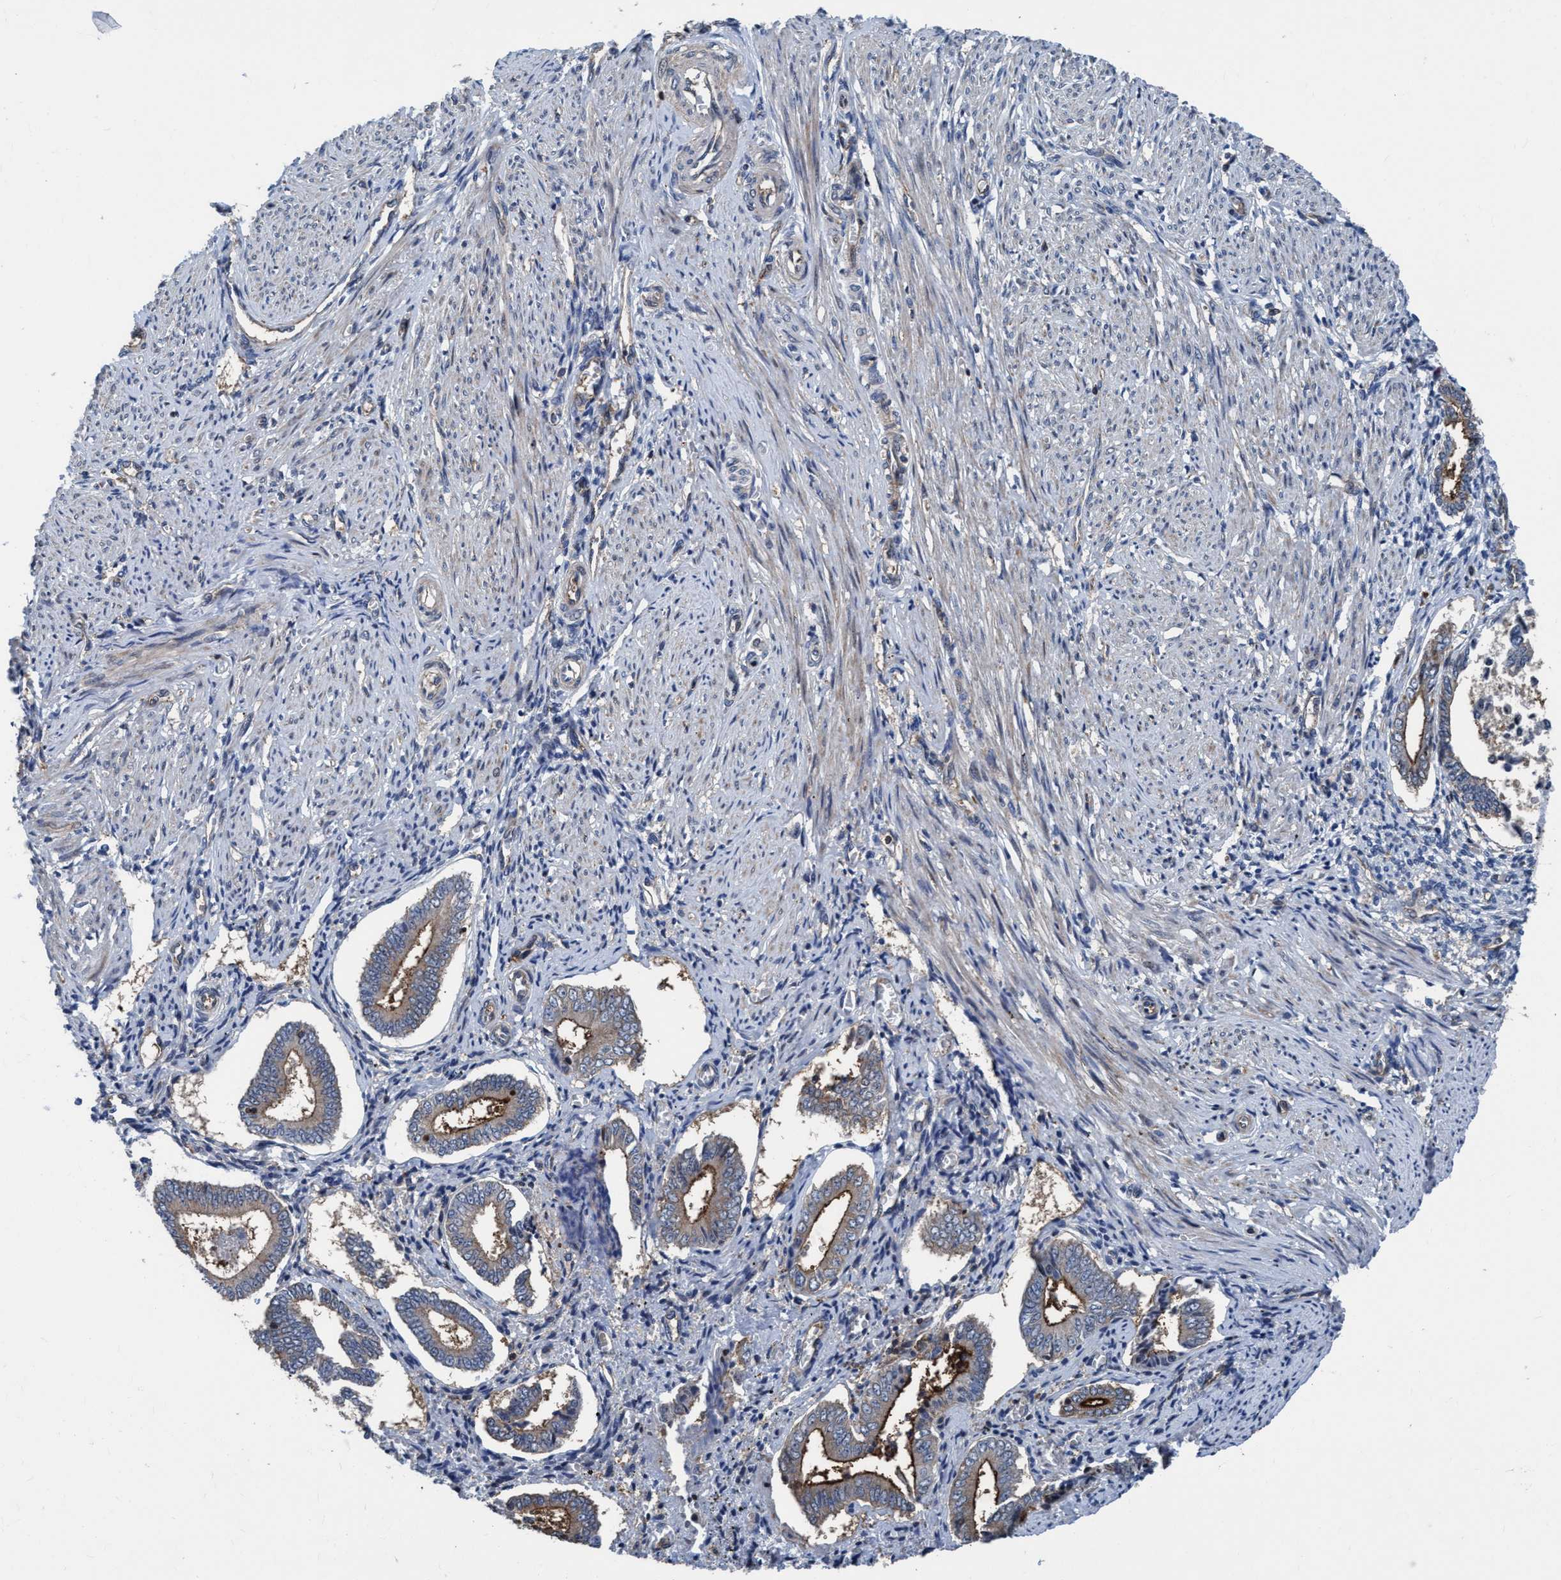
{"staining": {"intensity": "moderate", "quantity": "25%-75%", "location": "cytoplasmic/membranous"}, "tissue": "endometrium", "cell_type": "Cells in endometrial stroma", "image_type": "normal", "snomed": [{"axis": "morphology", "description": "Normal tissue, NOS"}, {"axis": "topography", "description": "Endometrium"}], "caption": "This is a micrograph of immunohistochemistry (IHC) staining of normal endometrium, which shows moderate expression in the cytoplasmic/membranous of cells in endometrial stroma.", "gene": "NMT1", "patient": {"sex": "female", "age": 42}}